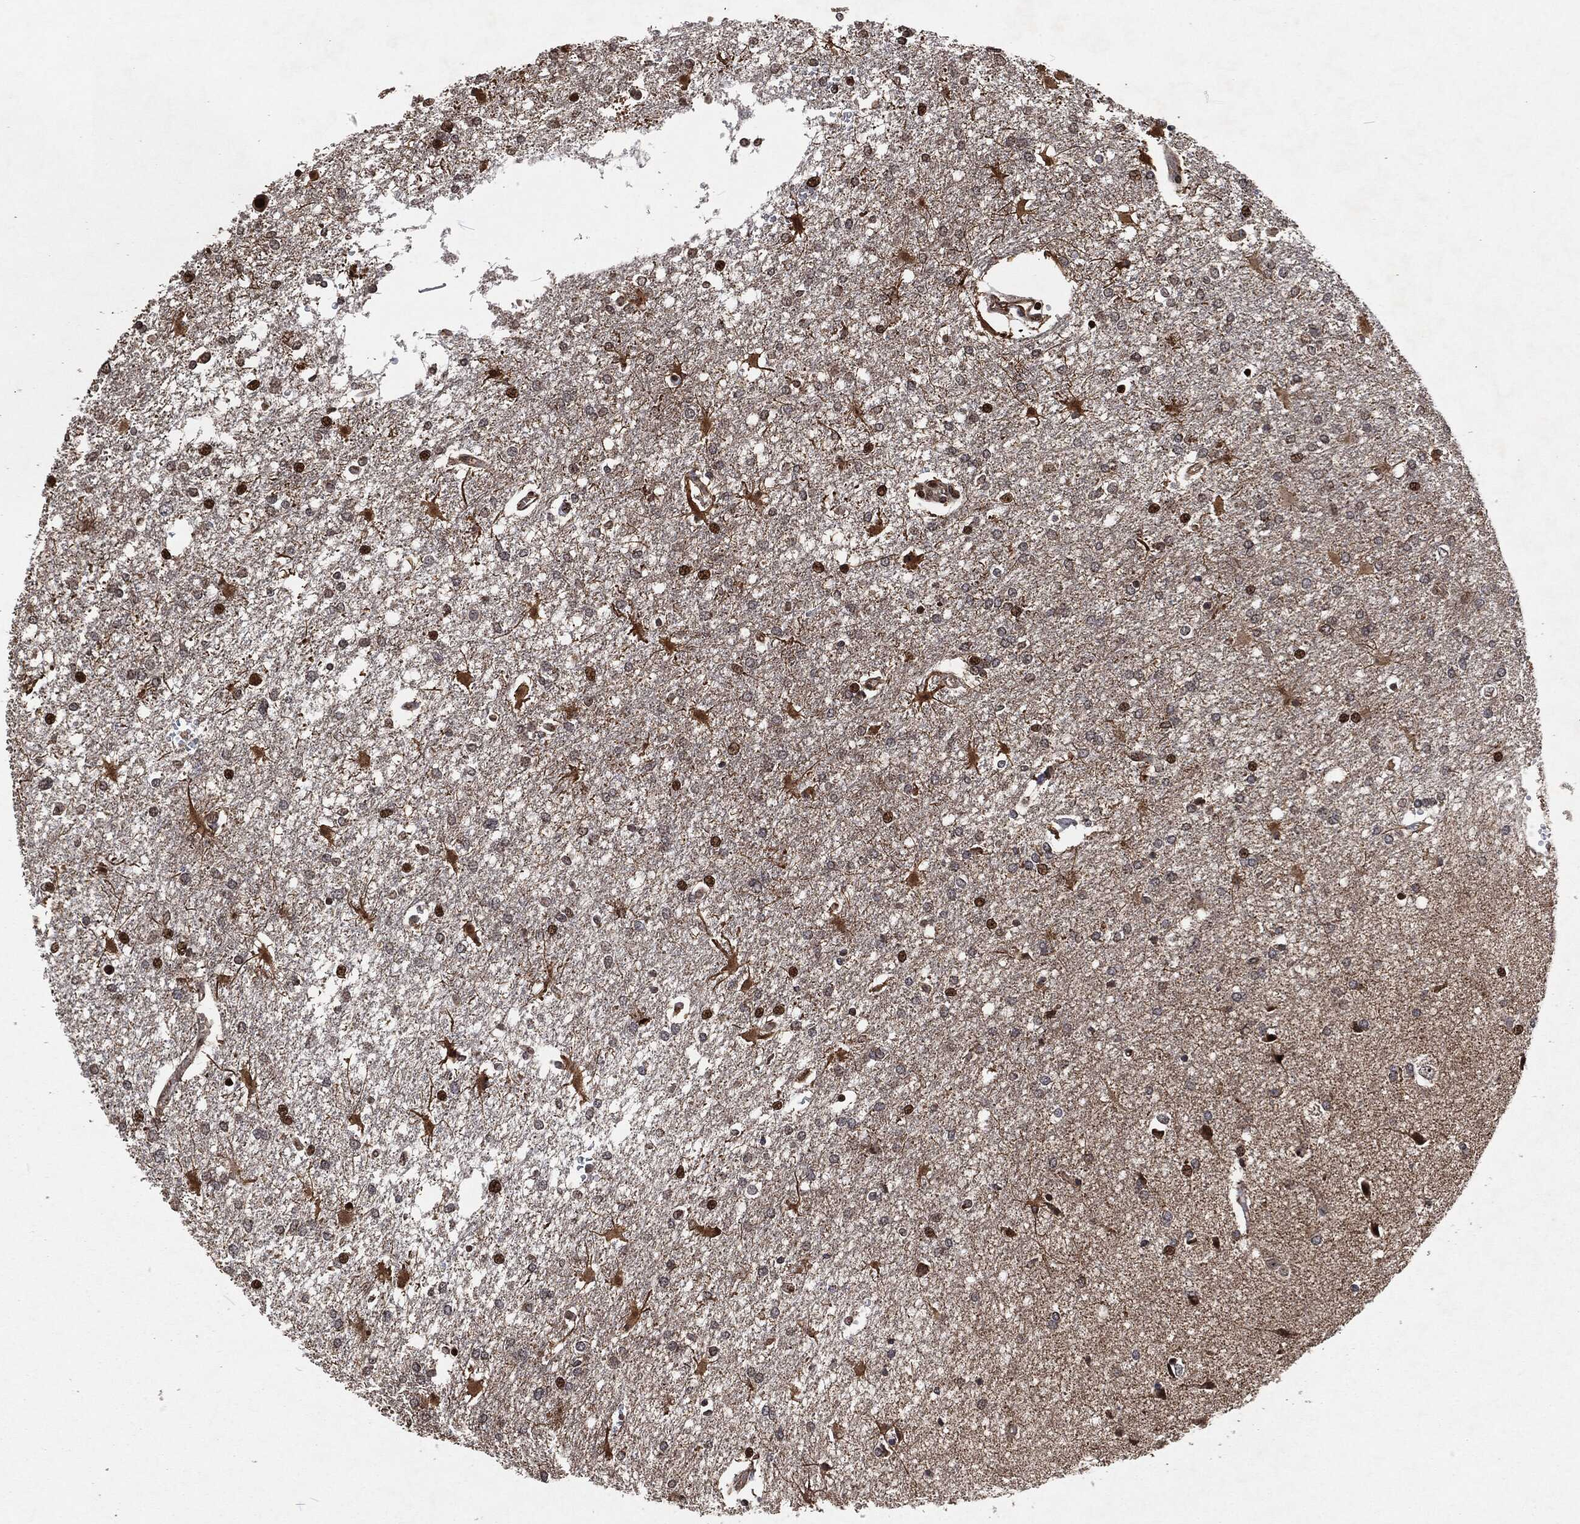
{"staining": {"intensity": "strong", "quantity": "<25%", "location": "nuclear"}, "tissue": "glioma", "cell_type": "Tumor cells", "image_type": "cancer", "snomed": [{"axis": "morphology", "description": "Glioma, malignant, High grade"}, {"axis": "topography", "description": "Cerebral cortex"}], "caption": "Tumor cells demonstrate strong nuclear staining in about <25% of cells in high-grade glioma (malignant).", "gene": "SNAI1", "patient": {"sex": "male", "age": 79}}